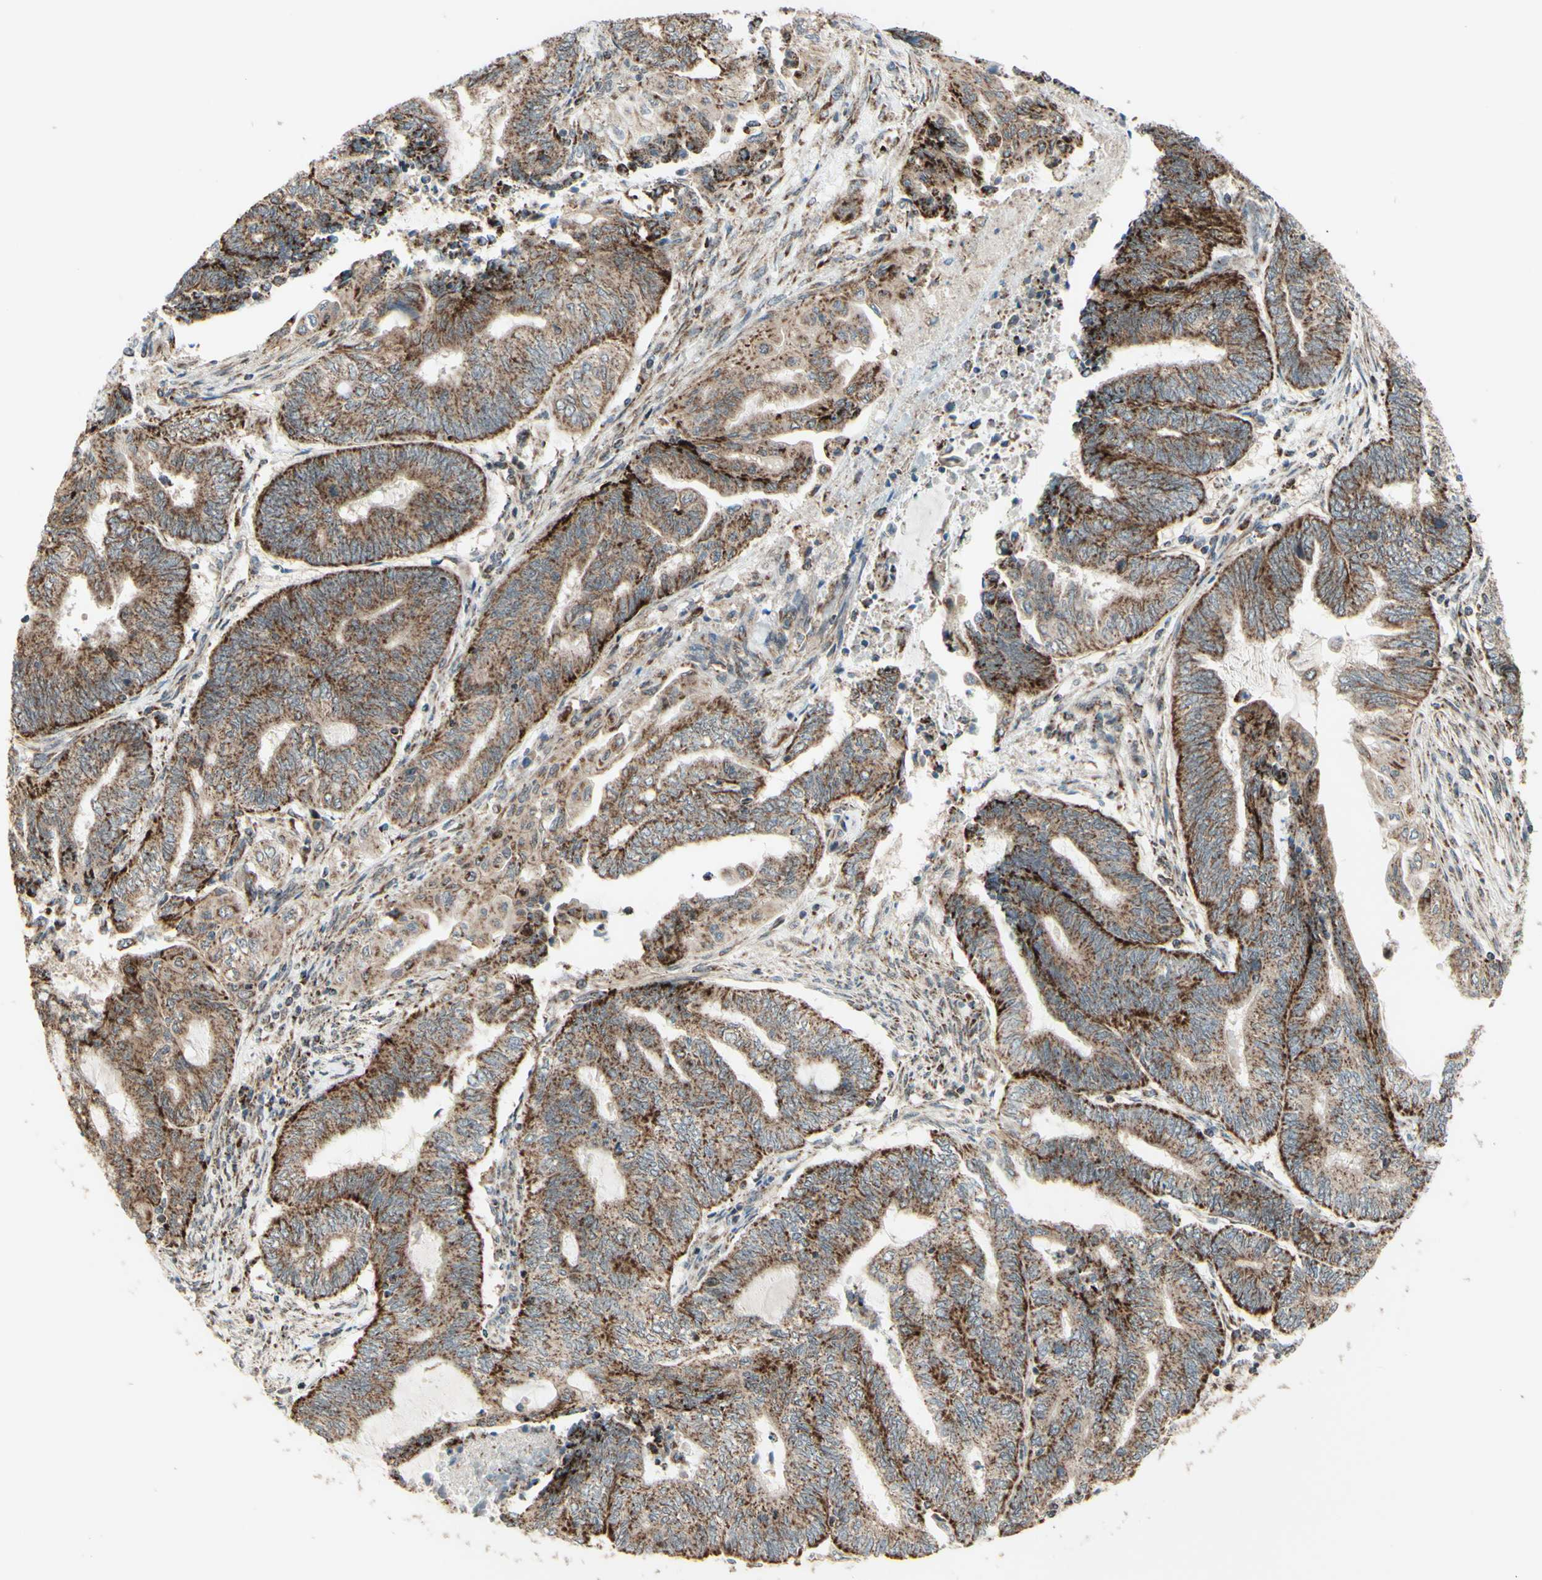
{"staining": {"intensity": "moderate", "quantity": ">75%", "location": "cytoplasmic/membranous"}, "tissue": "endometrial cancer", "cell_type": "Tumor cells", "image_type": "cancer", "snomed": [{"axis": "morphology", "description": "Adenocarcinoma, NOS"}, {"axis": "topography", "description": "Uterus"}, {"axis": "topography", "description": "Endometrium"}], "caption": "Protein staining by immunohistochemistry demonstrates moderate cytoplasmic/membranous expression in approximately >75% of tumor cells in endometrial cancer (adenocarcinoma).", "gene": "DHRS3", "patient": {"sex": "female", "age": 70}}